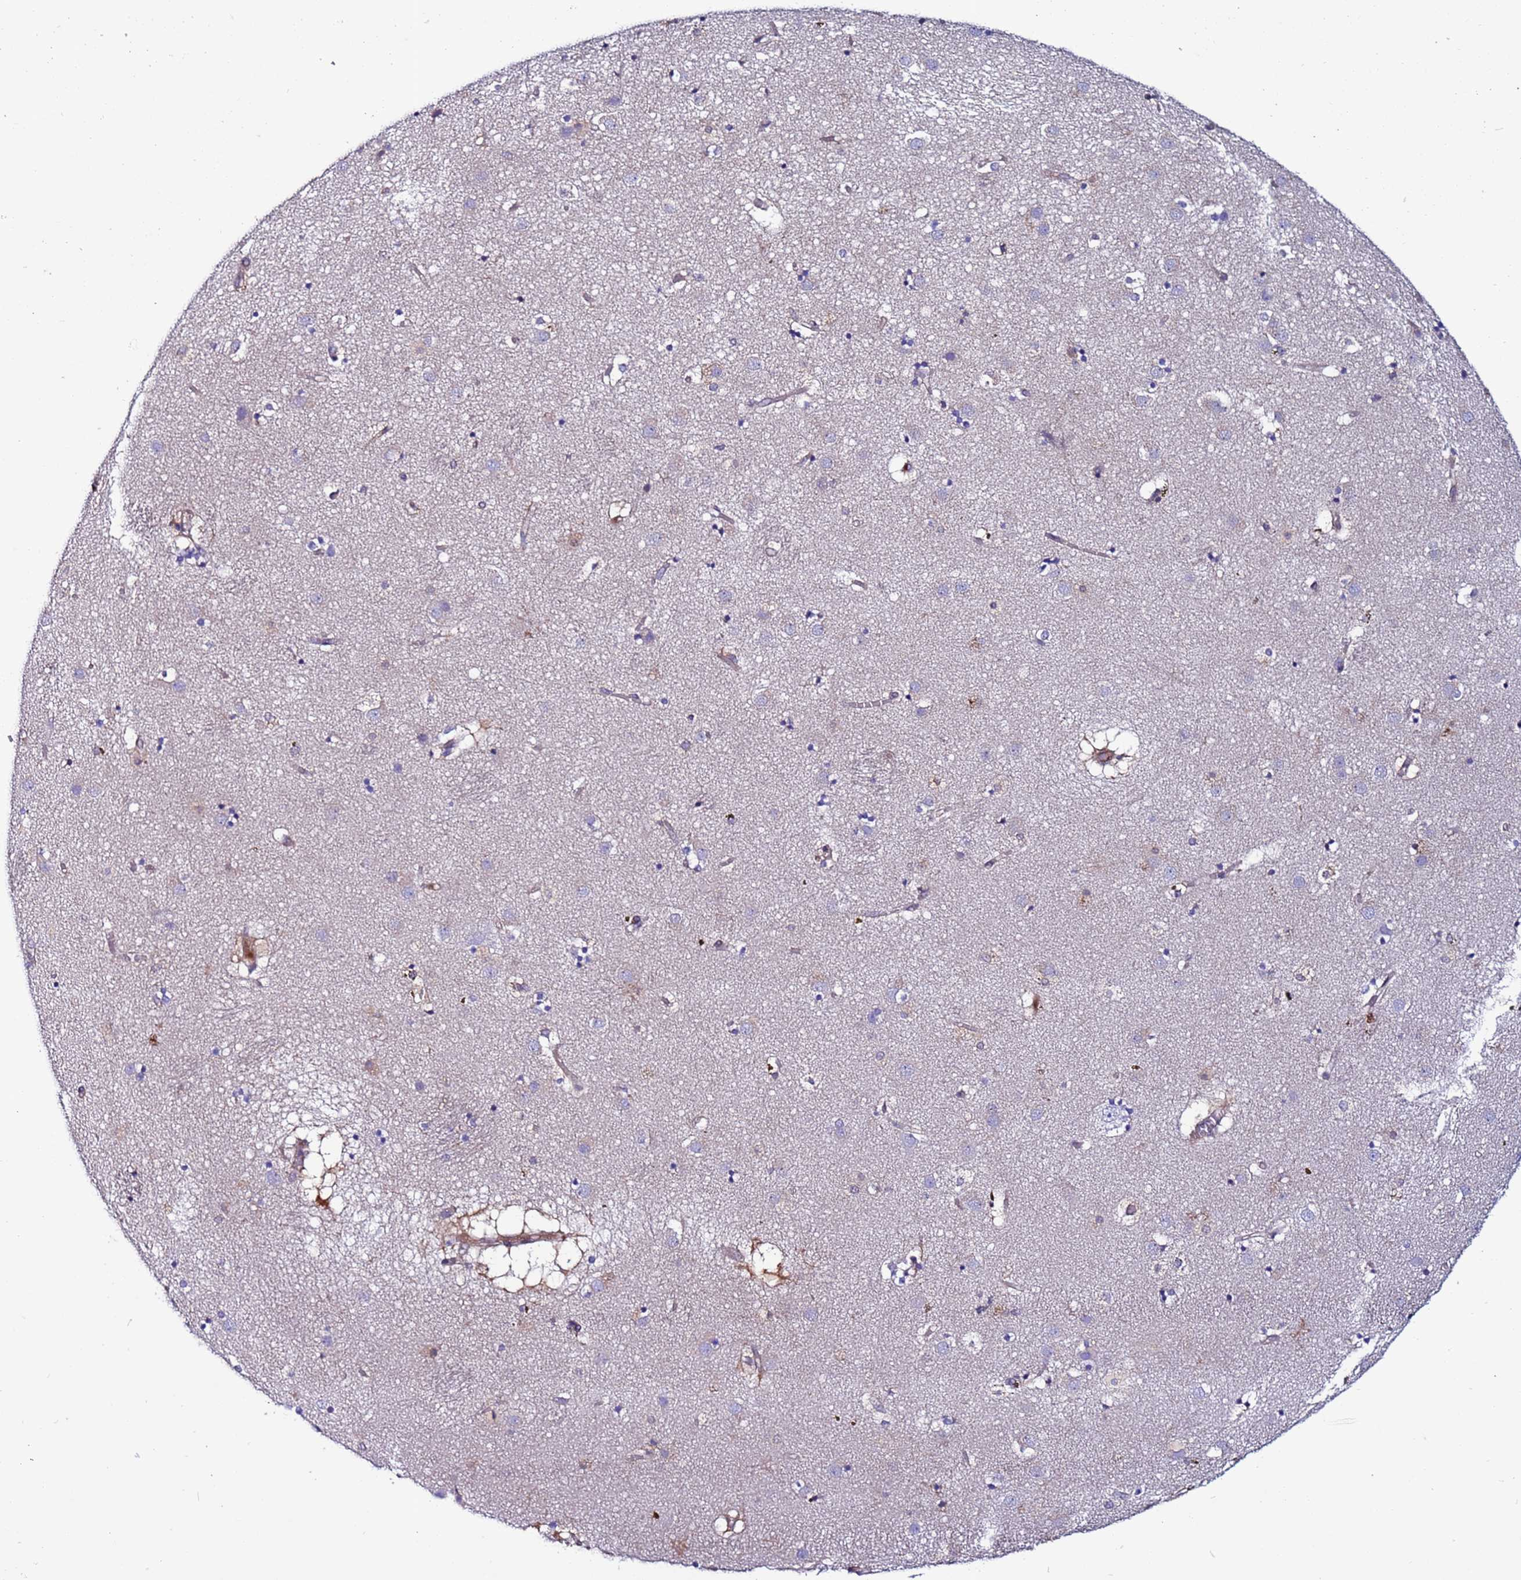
{"staining": {"intensity": "negative", "quantity": "none", "location": "none"}, "tissue": "caudate", "cell_type": "Glial cells", "image_type": "normal", "snomed": [{"axis": "morphology", "description": "Normal tissue, NOS"}, {"axis": "topography", "description": "Lateral ventricle wall"}], "caption": "Immunohistochemistry (IHC) image of benign caudate: caudate stained with DAB (3,3'-diaminobenzidine) displays no significant protein expression in glial cells. (Brightfield microscopy of DAB (3,3'-diaminobenzidine) immunohistochemistry at high magnification).", "gene": "C8G", "patient": {"sex": "male", "age": 70}}